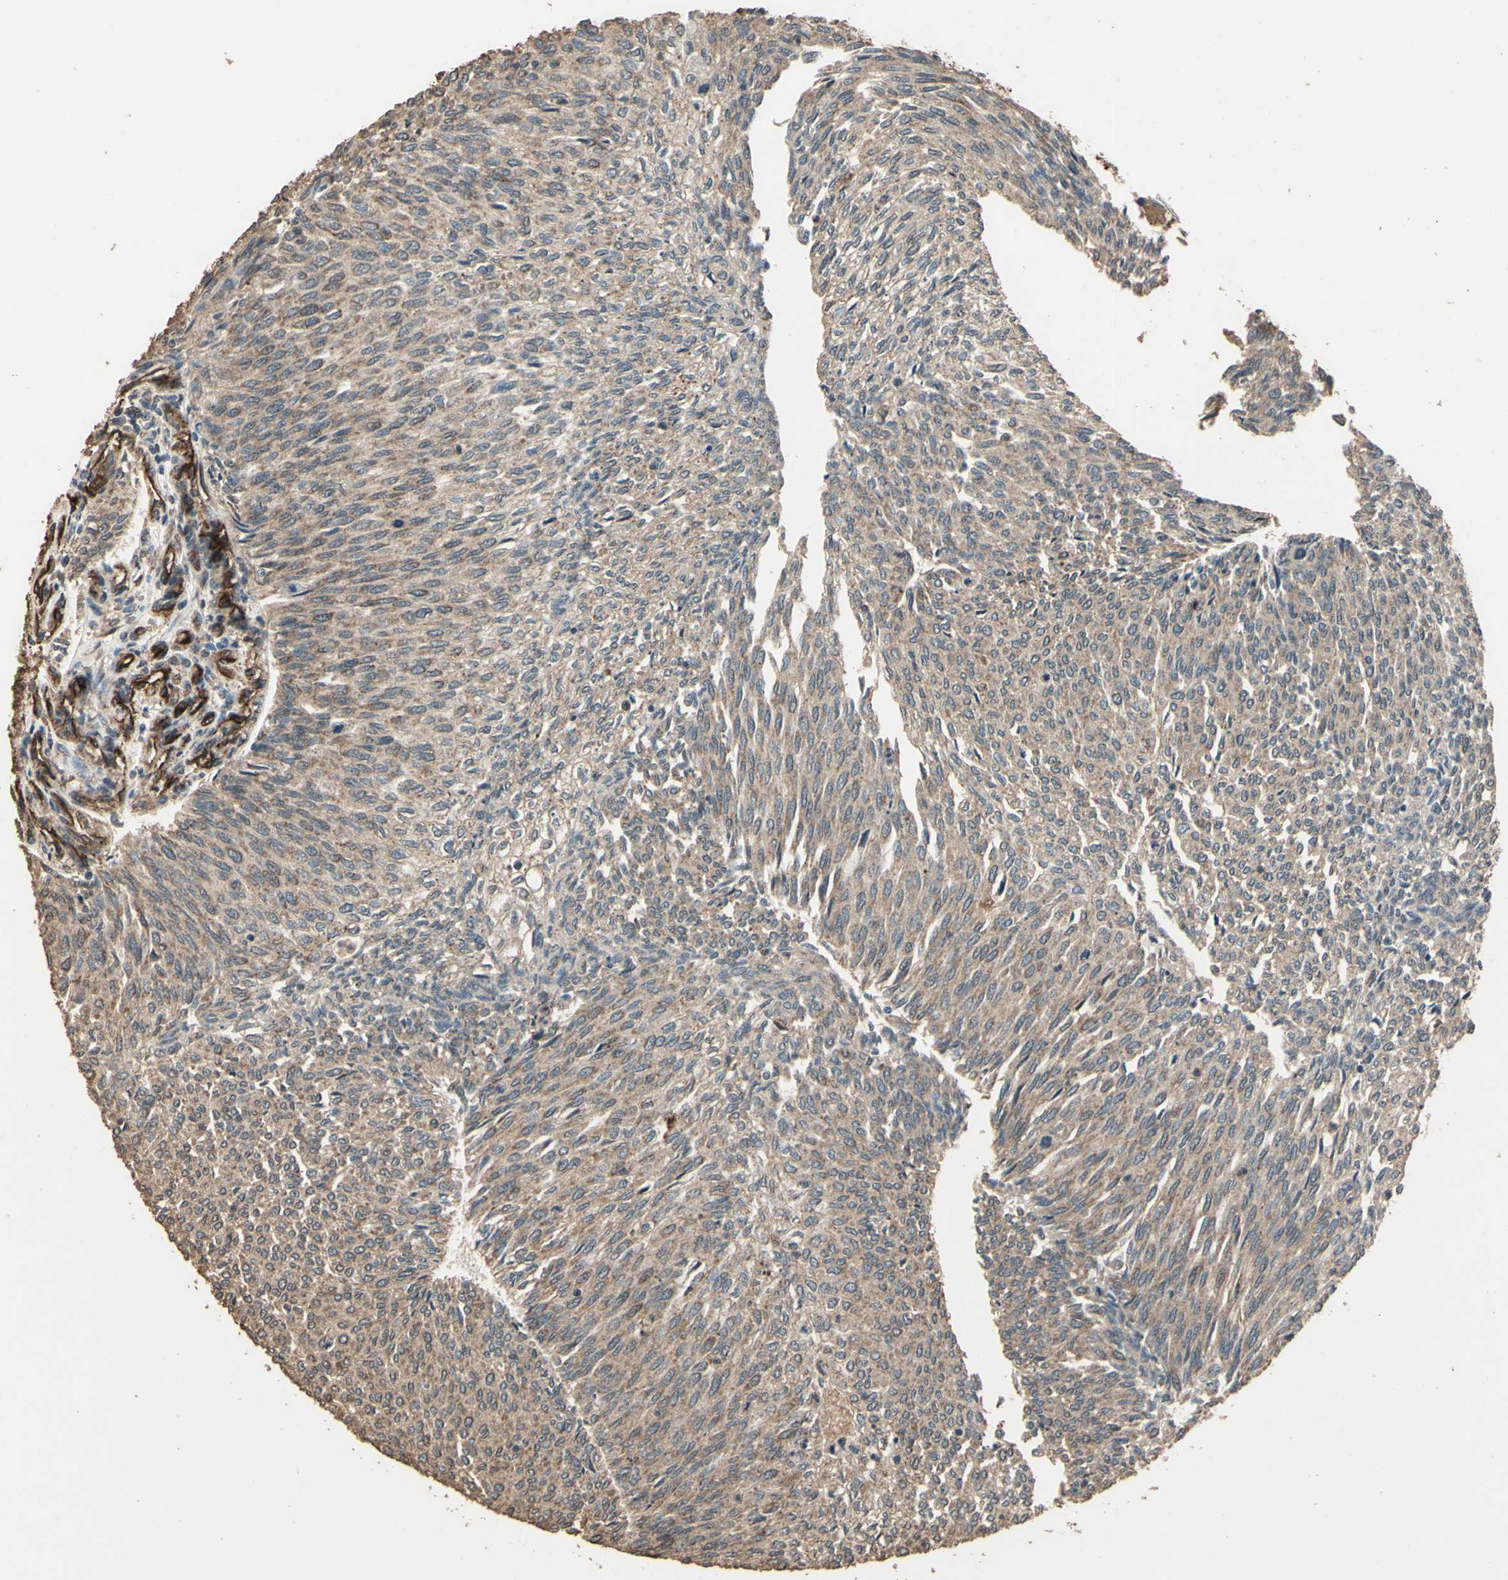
{"staining": {"intensity": "weak", "quantity": ">75%", "location": "cytoplasmic/membranous"}, "tissue": "urothelial cancer", "cell_type": "Tumor cells", "image_type": "cancer", "snomed": [{"axis": "morphology", "description": "Urothelial carcinoma, Low grade"}, {"axis": "topography", "description": "Urinary bladder"}], "caption": "Urothelial cancer stained with immunohistochemistry shows weak cytoplasmic/membranous staining in approximately >75% of tumor cells.", "gene": "TSPO", "patient": {"sex": "female", "age": 79}}